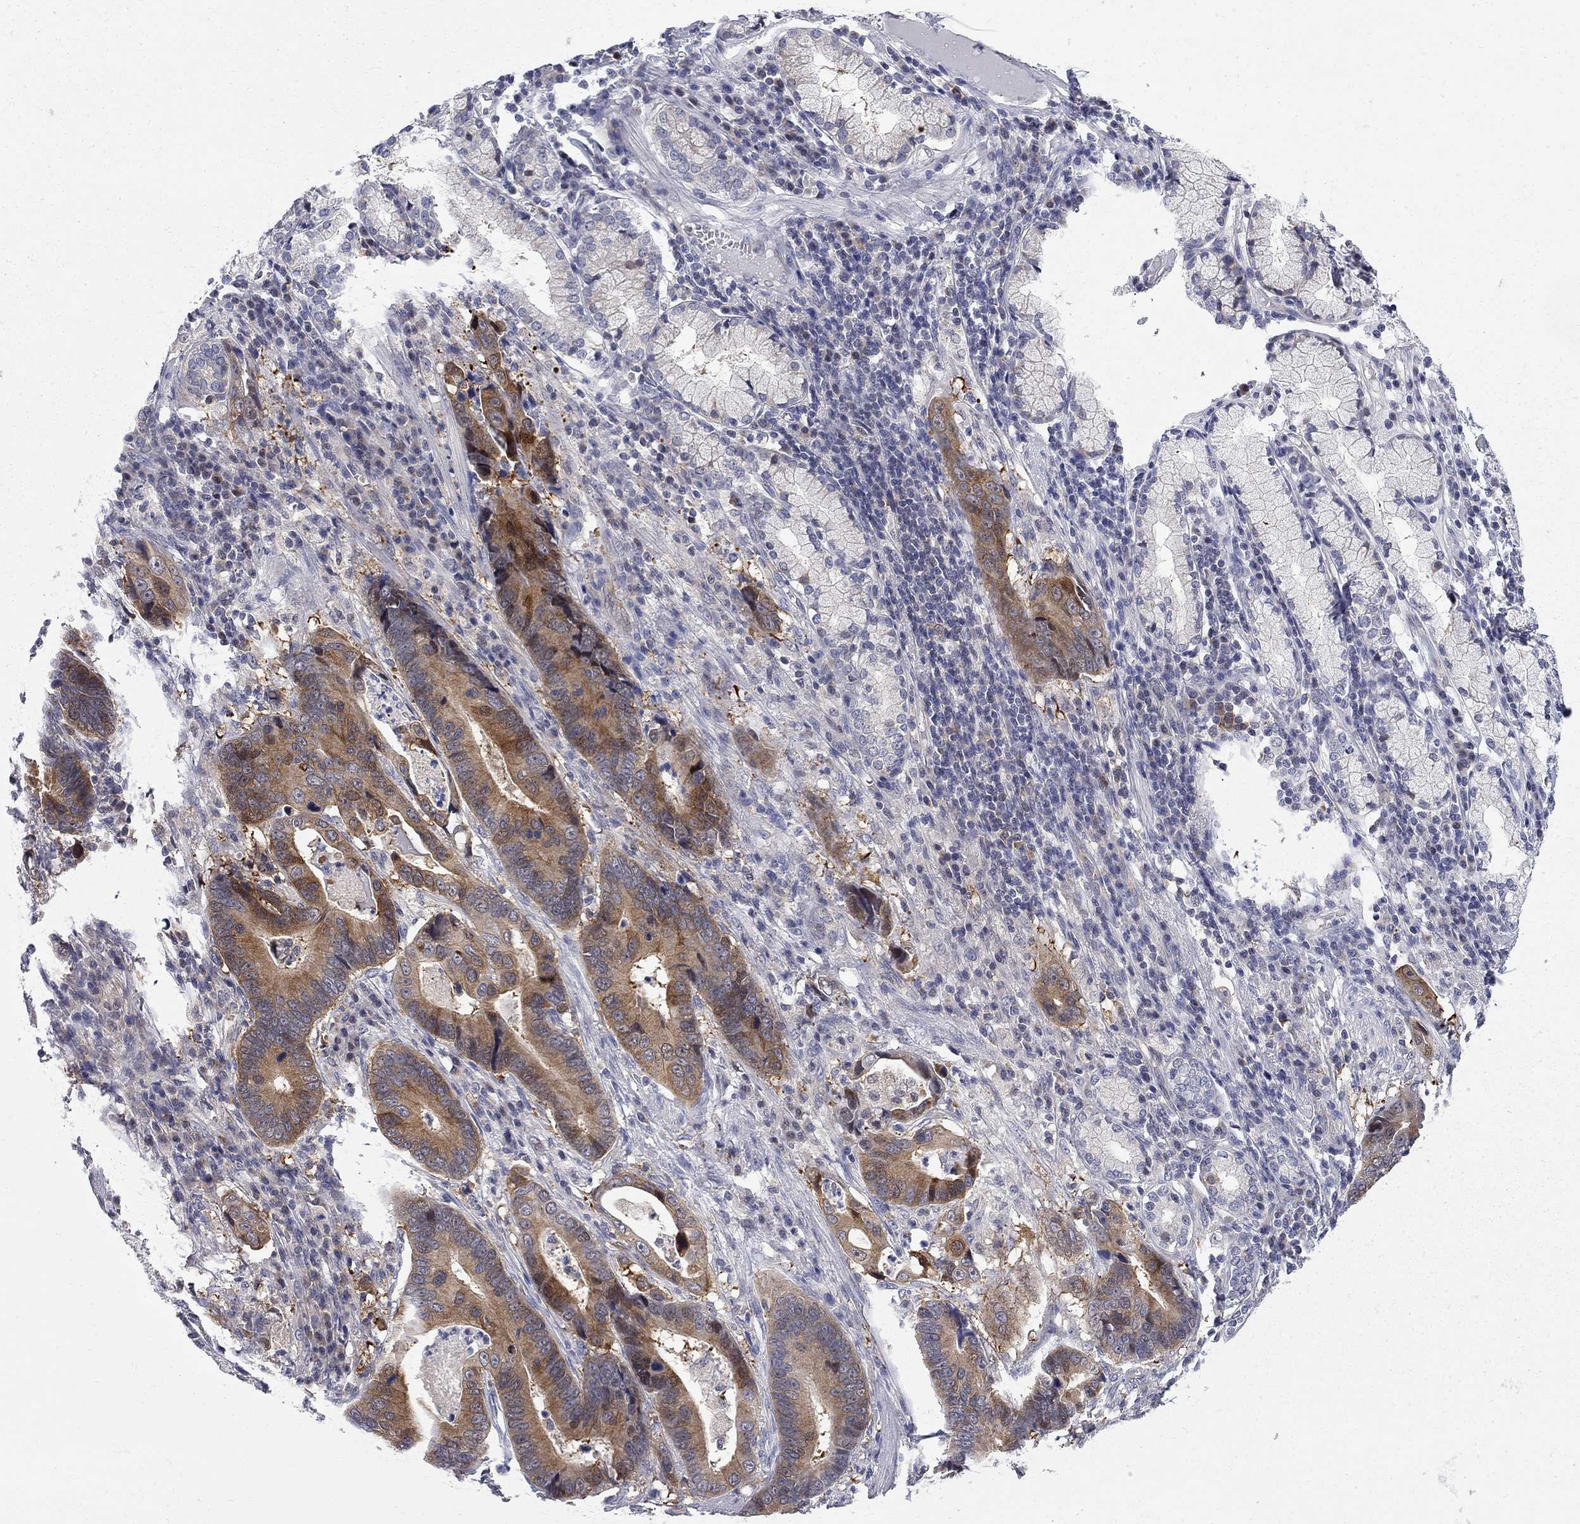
{"staining": {"intensity": "strong", "quantity": ">75%", "location": "cytoplasmic/membranous"}, "tissue": "stomach cancer", "cell_type": "Tumor cells", "image_type": "cancer", "snomed": [{"axis": "morphology", "description": "Adenocarcinoma, NOS"}, {"axis": "topography", "description": "Stomach"}], "caption": "Immunohistochemistry image of human stomach cancer stained for a protein (brown), which shows high levels of strong cytoplasmic/membranous expression in about >75% of tumor cells.", "gene": "GALNT8", "patient": {"sex": "male", "age": 84}}